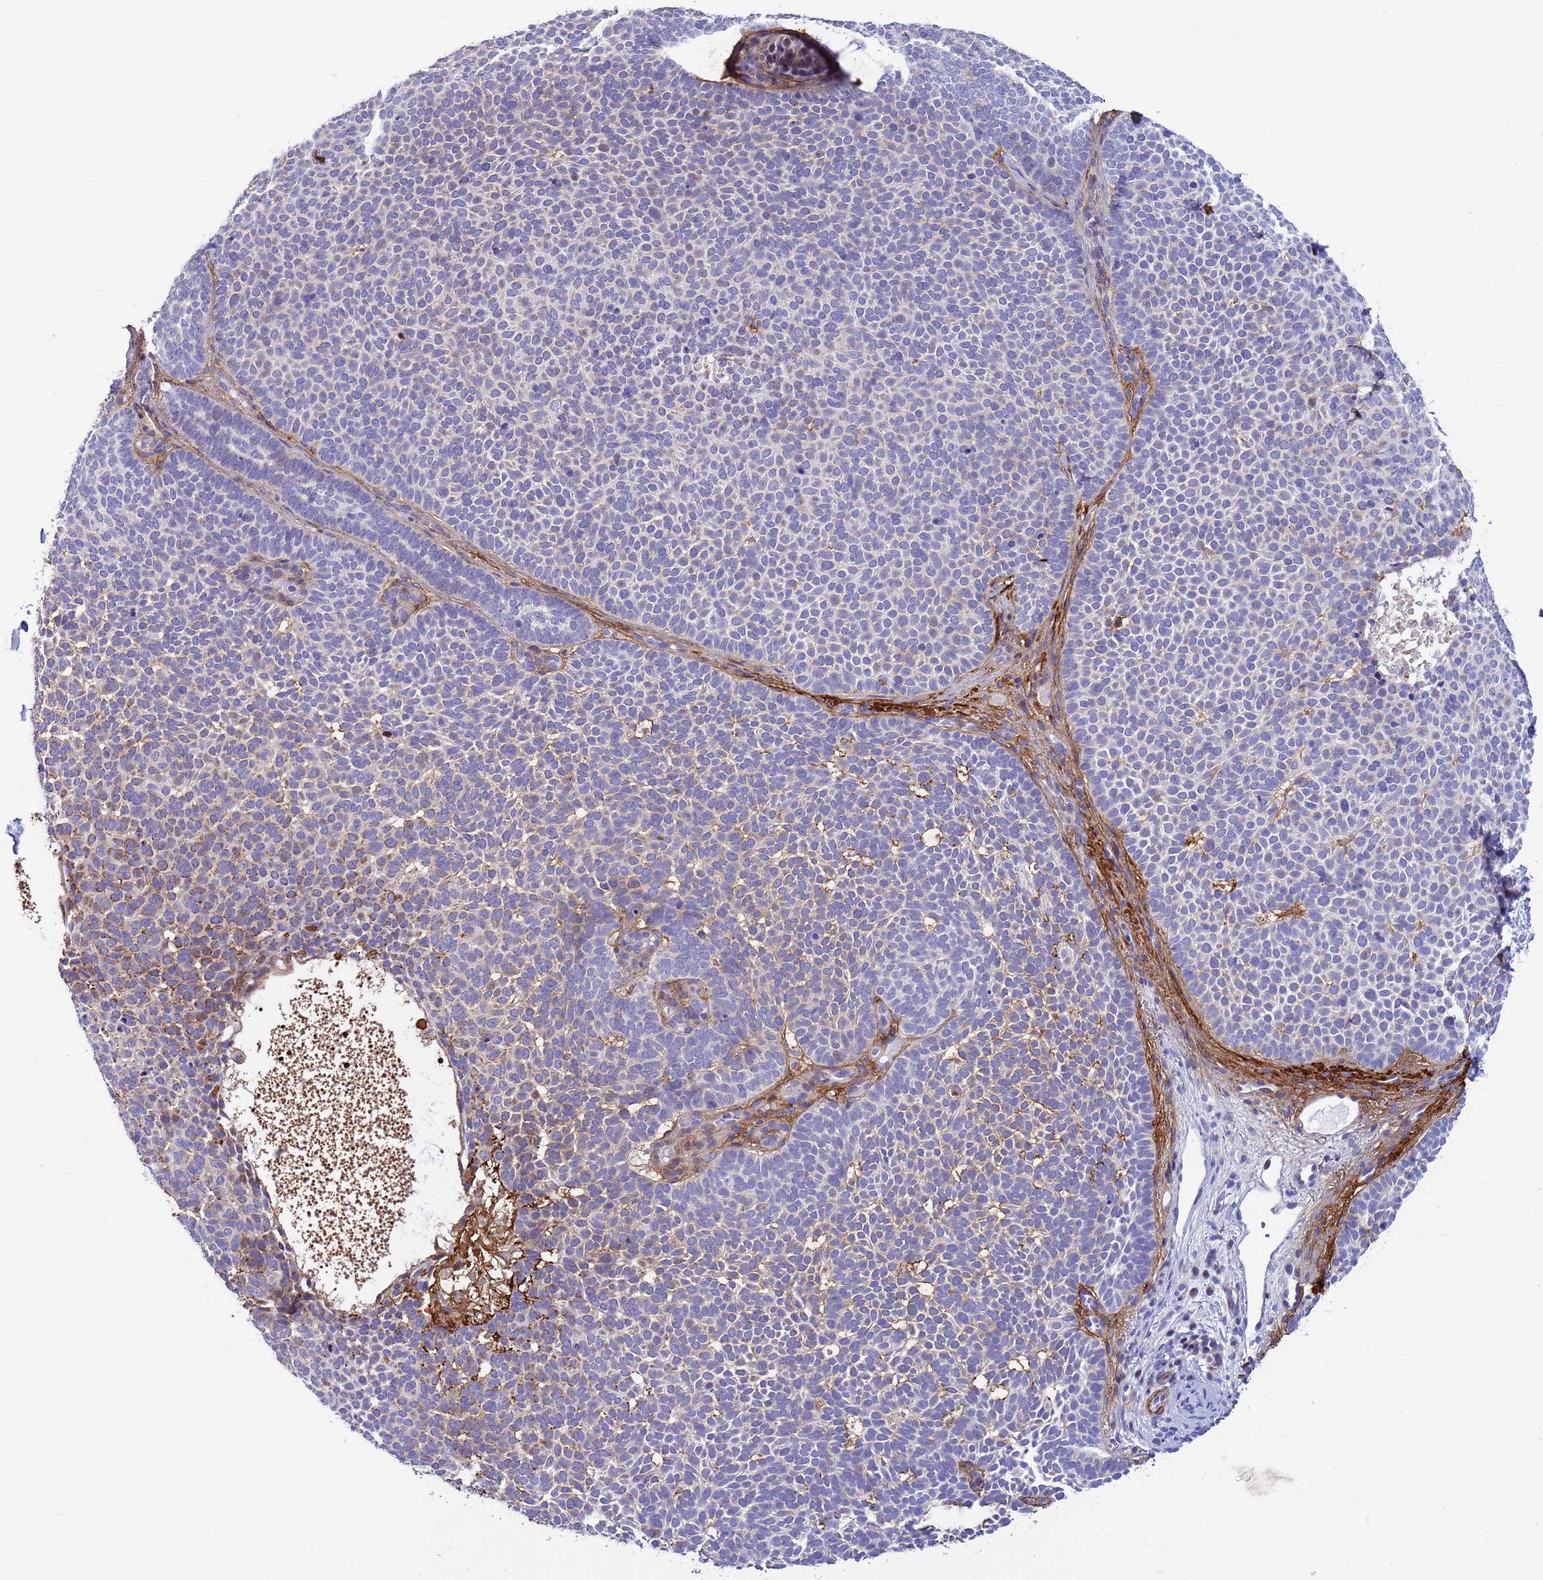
{"staining": {"intensity": "negative", "quantity": "none", "location": "none"}, "tissue": "skin cancer", "cell_type": "Tumor cells", "image_type": "cancer", "snomed": [{"axis": "morphology", "description": "Basal cell carcinoma"}, {"axis": "topography", "description": "Skin"}], "caption": "Immunohistochemistry (IHC) of human skin cancer (basal cell carcinoma) reveals no positivity in tumor cells.", "gene": "P2RX7", "patient": {"sex": "female", "age": 77}}